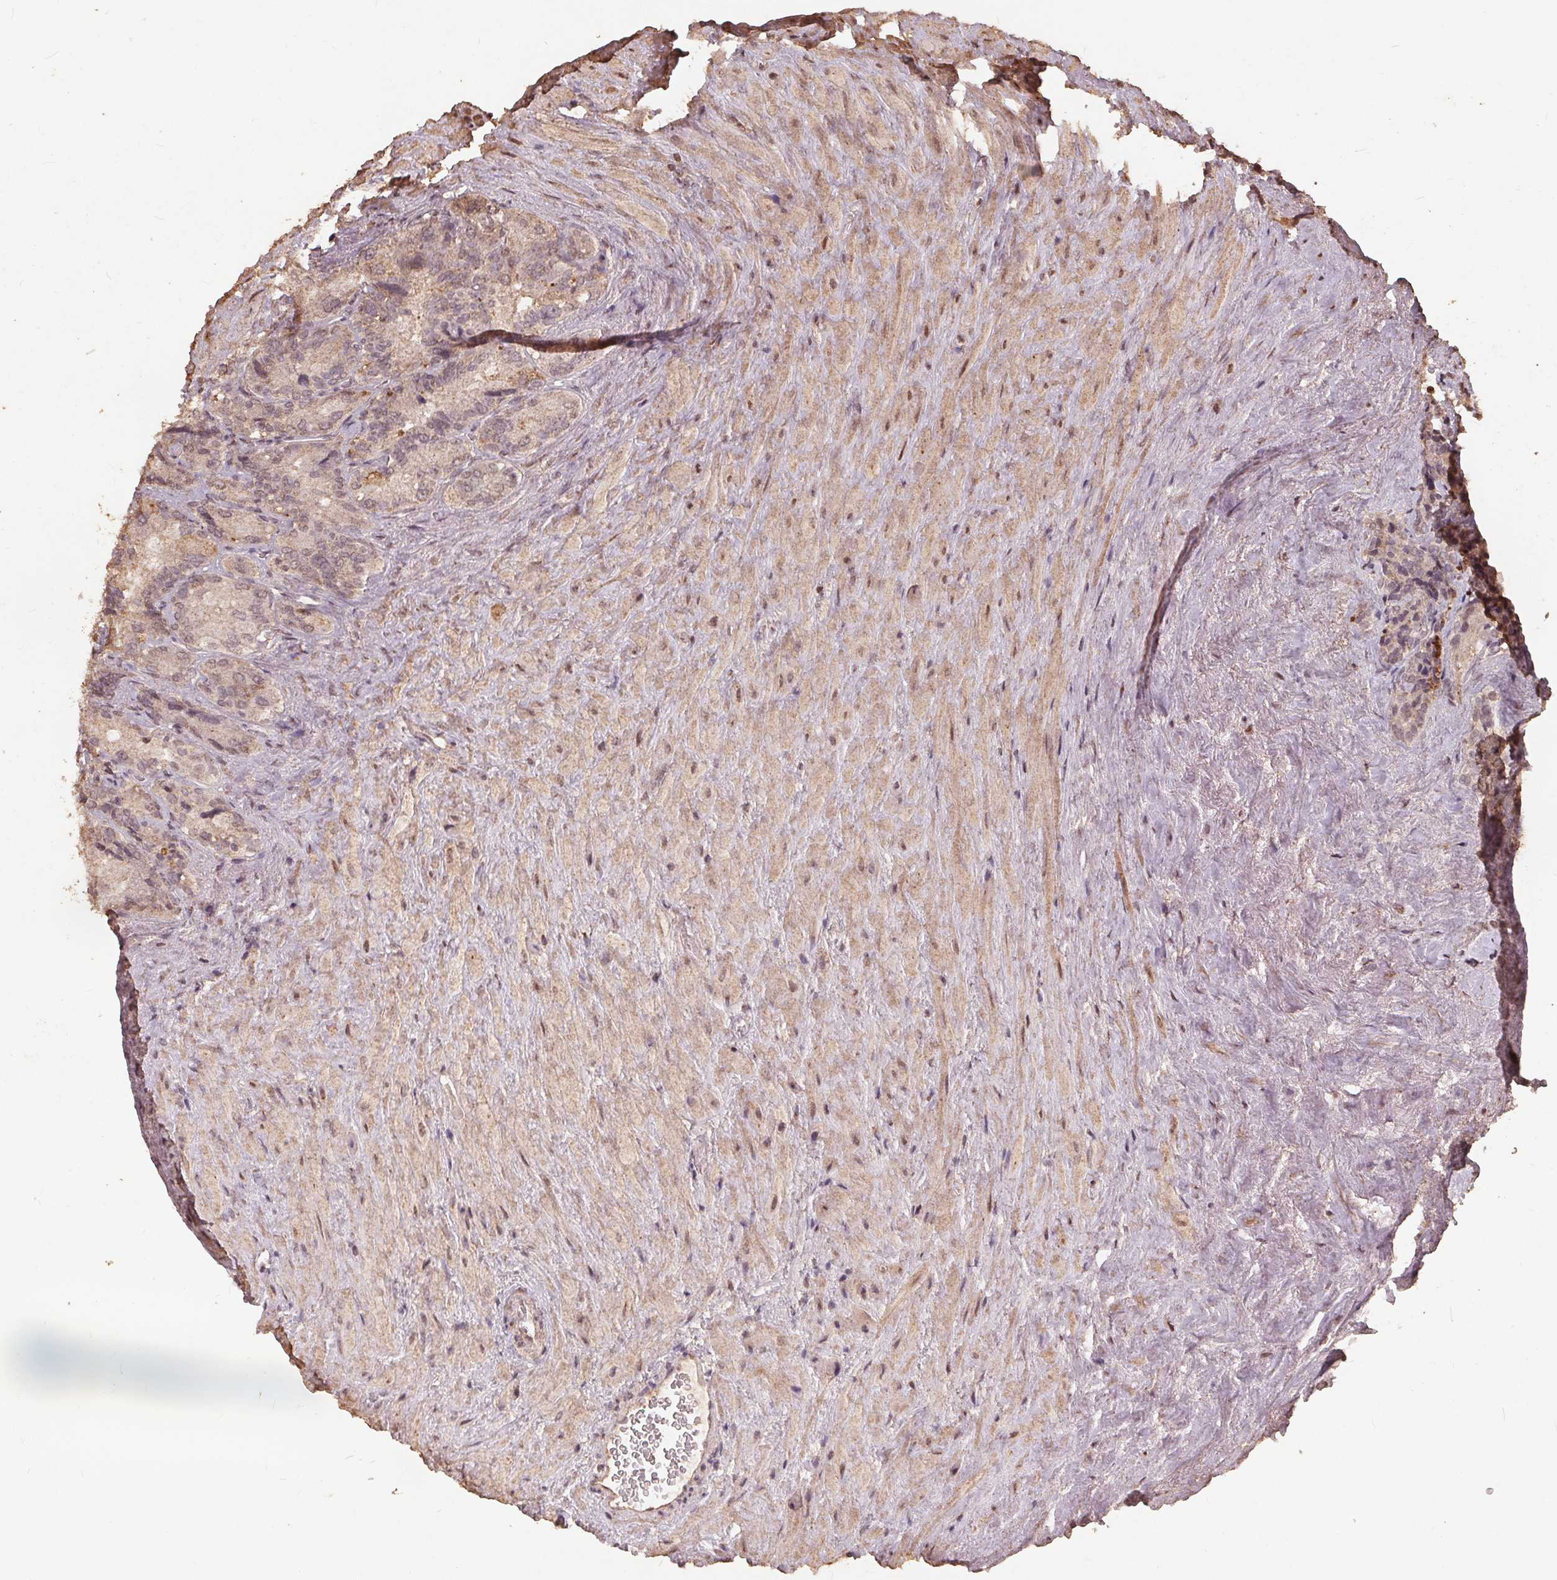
{"staining": {"intensity": "weak", "quantity": ">75%", "location": "cytoplasmic/membranous,nuclear"}, "tissue": "seminal vesicle", "cell_type": "Glandular cells", "image_type": "normal", "snomed": [{"axis": "morphology", "description": "Normal tissue, NOS"}, {"axis": "topography", "description": "Seminal veicle"}], "caption": "Seminal vesicle stained with immunohistochemistry shows weak cytoplasmic/membranous,nuclear staining in approximately >75% of glandular cells.", "gene": "DSG3", "patient": {"sex": "male", "age": 69}}